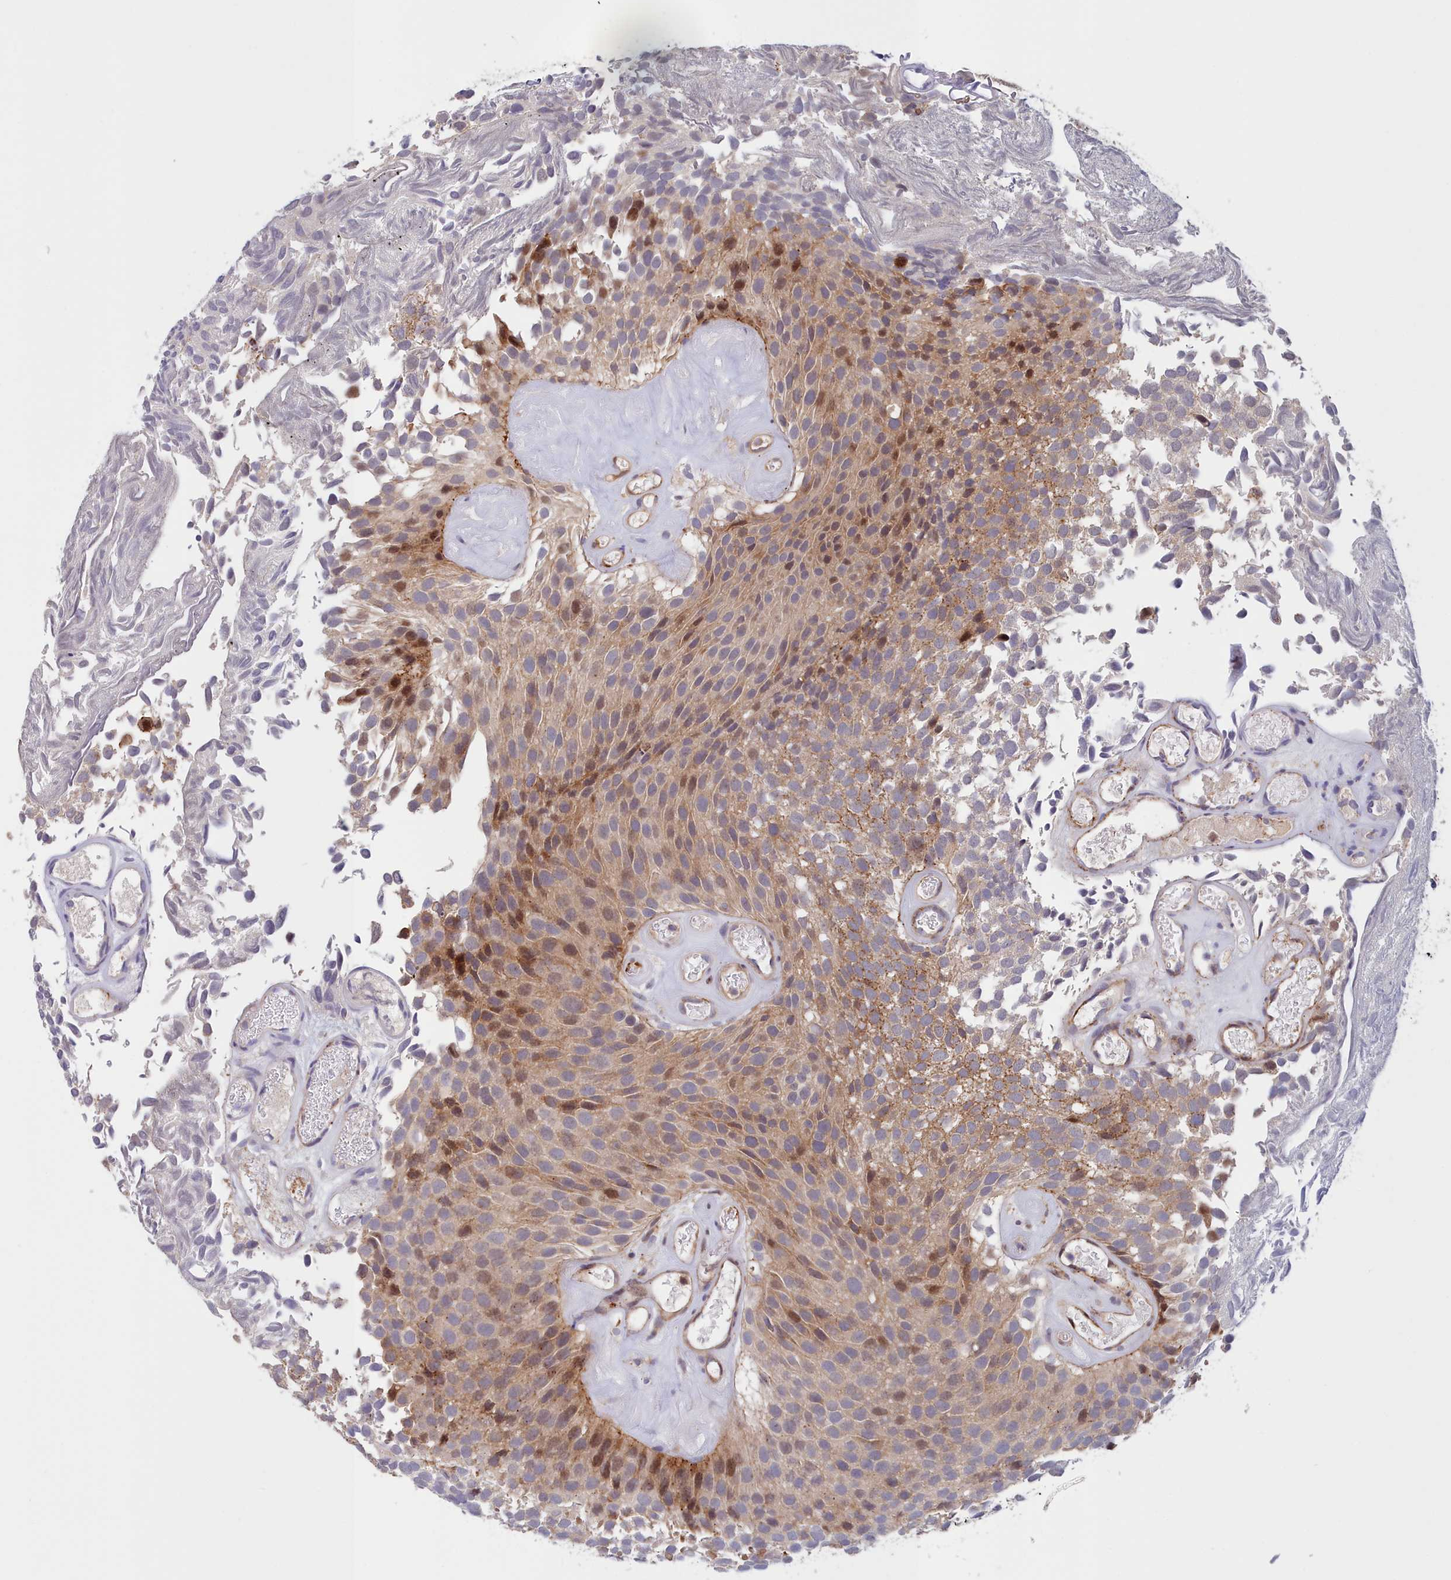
{"staining": {"intensity": "moderate", "quantity": ">75%", "location": "cytoplasmic/membranous,nuclear"}, "tissue": "urothelial cancer", "cell_type": "Tumor cells", "image_type": "cancer", "snomed": [{"axis": "morphology", "description": "Urothelial carcinoma, Low grade"}, {"axis": "topography", "description": "Urinary bladder"}], "caption": "Protein staining of low-grade urothelial carcinoma tissue exhibits moderate cytoplasmic/membranous and nuclear expression in about >75% of tumor cells.", "gene": "NEURL4", "patient": {"sex": "male", "age": 89}}